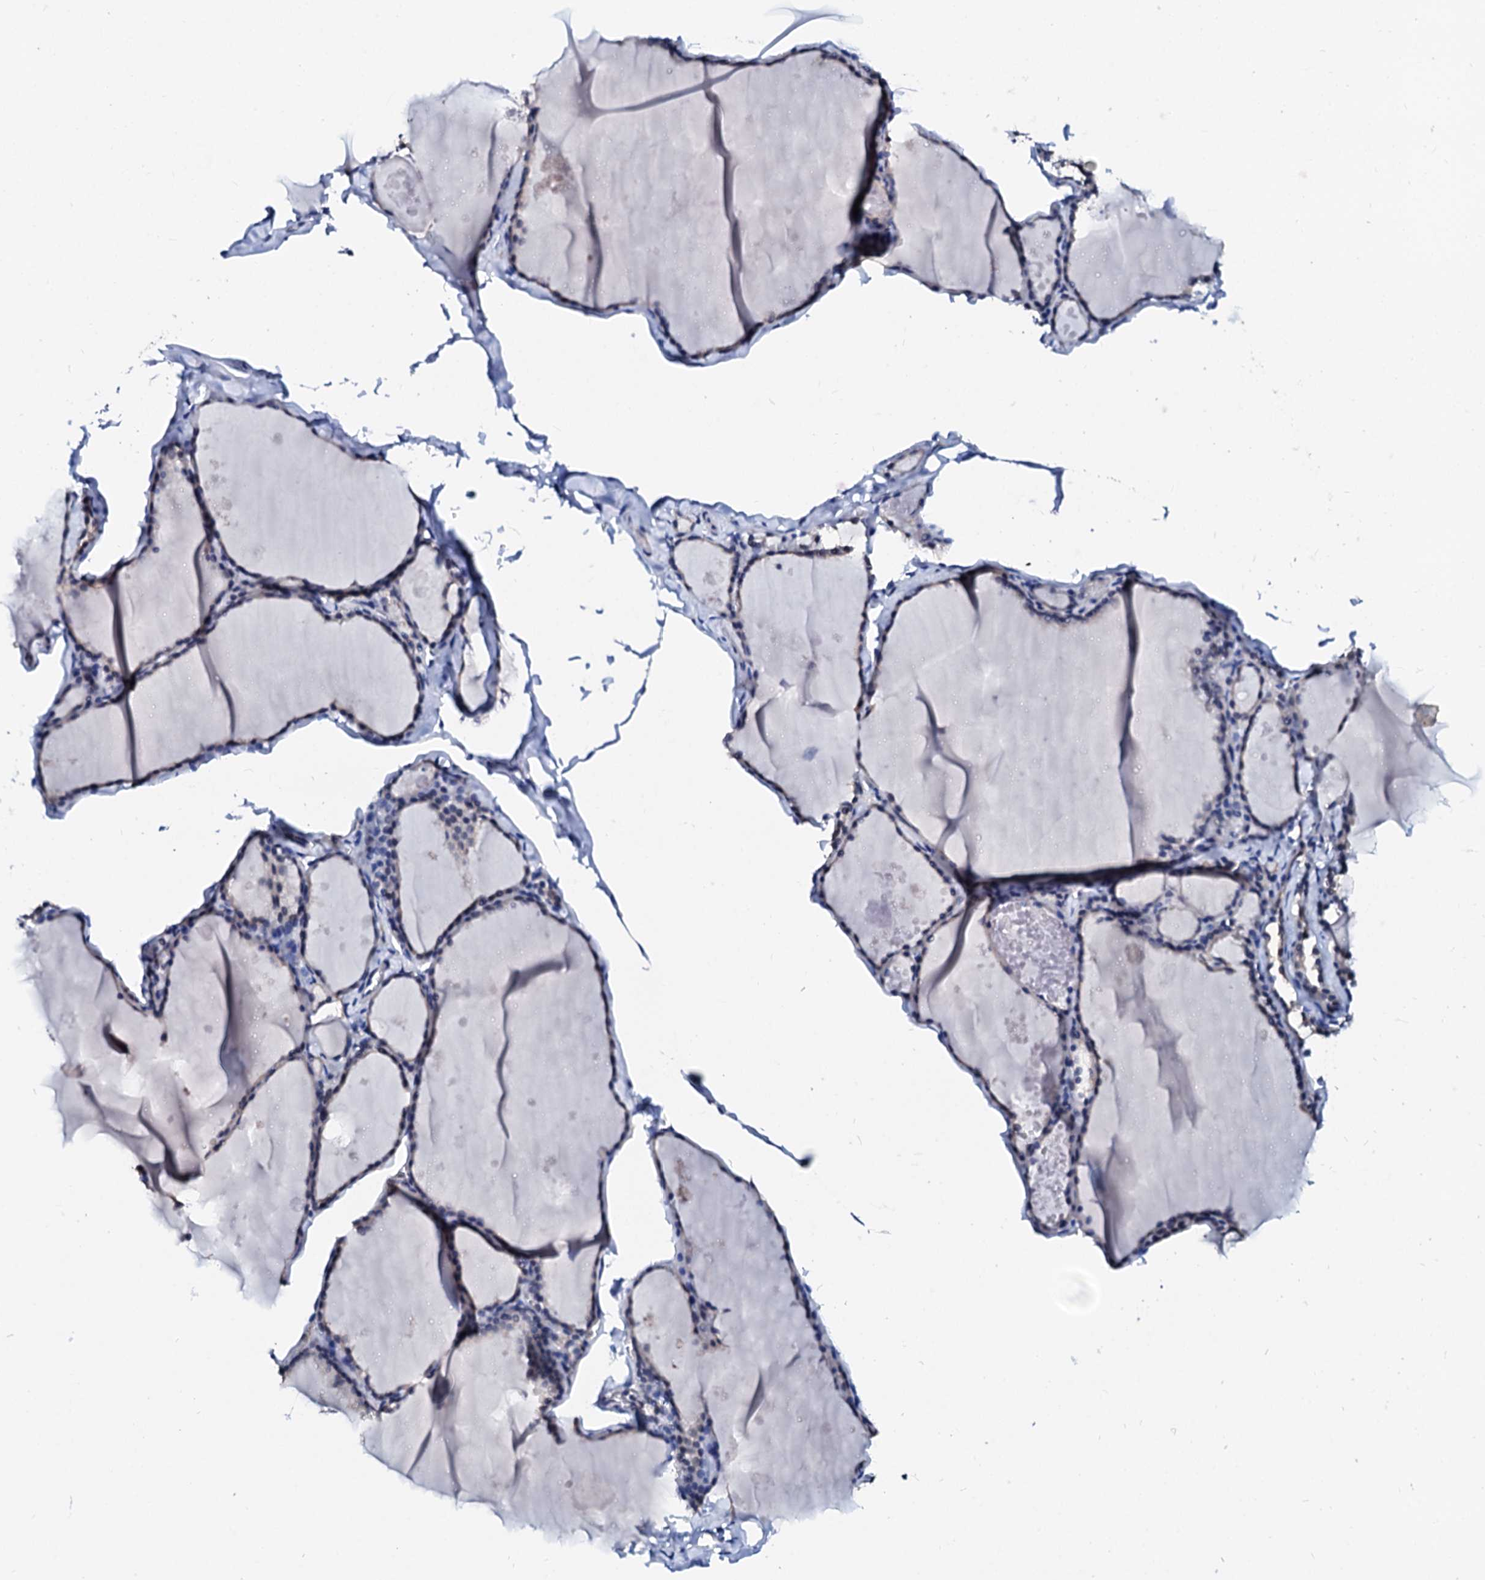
{"staining": {"intensity": "negative", "quantity": "none", "location": "none"}, "tissue": "thyroid gland", "cell_type": "Glandular cells", "image_type": "normal", "snomed": [{"axis": "morphology", "description": "Normal tissue, NOS"}, {"axis": "topography", "description": "Thyroid gland"}], "caption": "Immunohistochemical staining of unremarkable thyroid gland reveals no significant positivity in glandular cells.", "gene": "CSN2", "patient": {"sex": "male", "age": 56}}